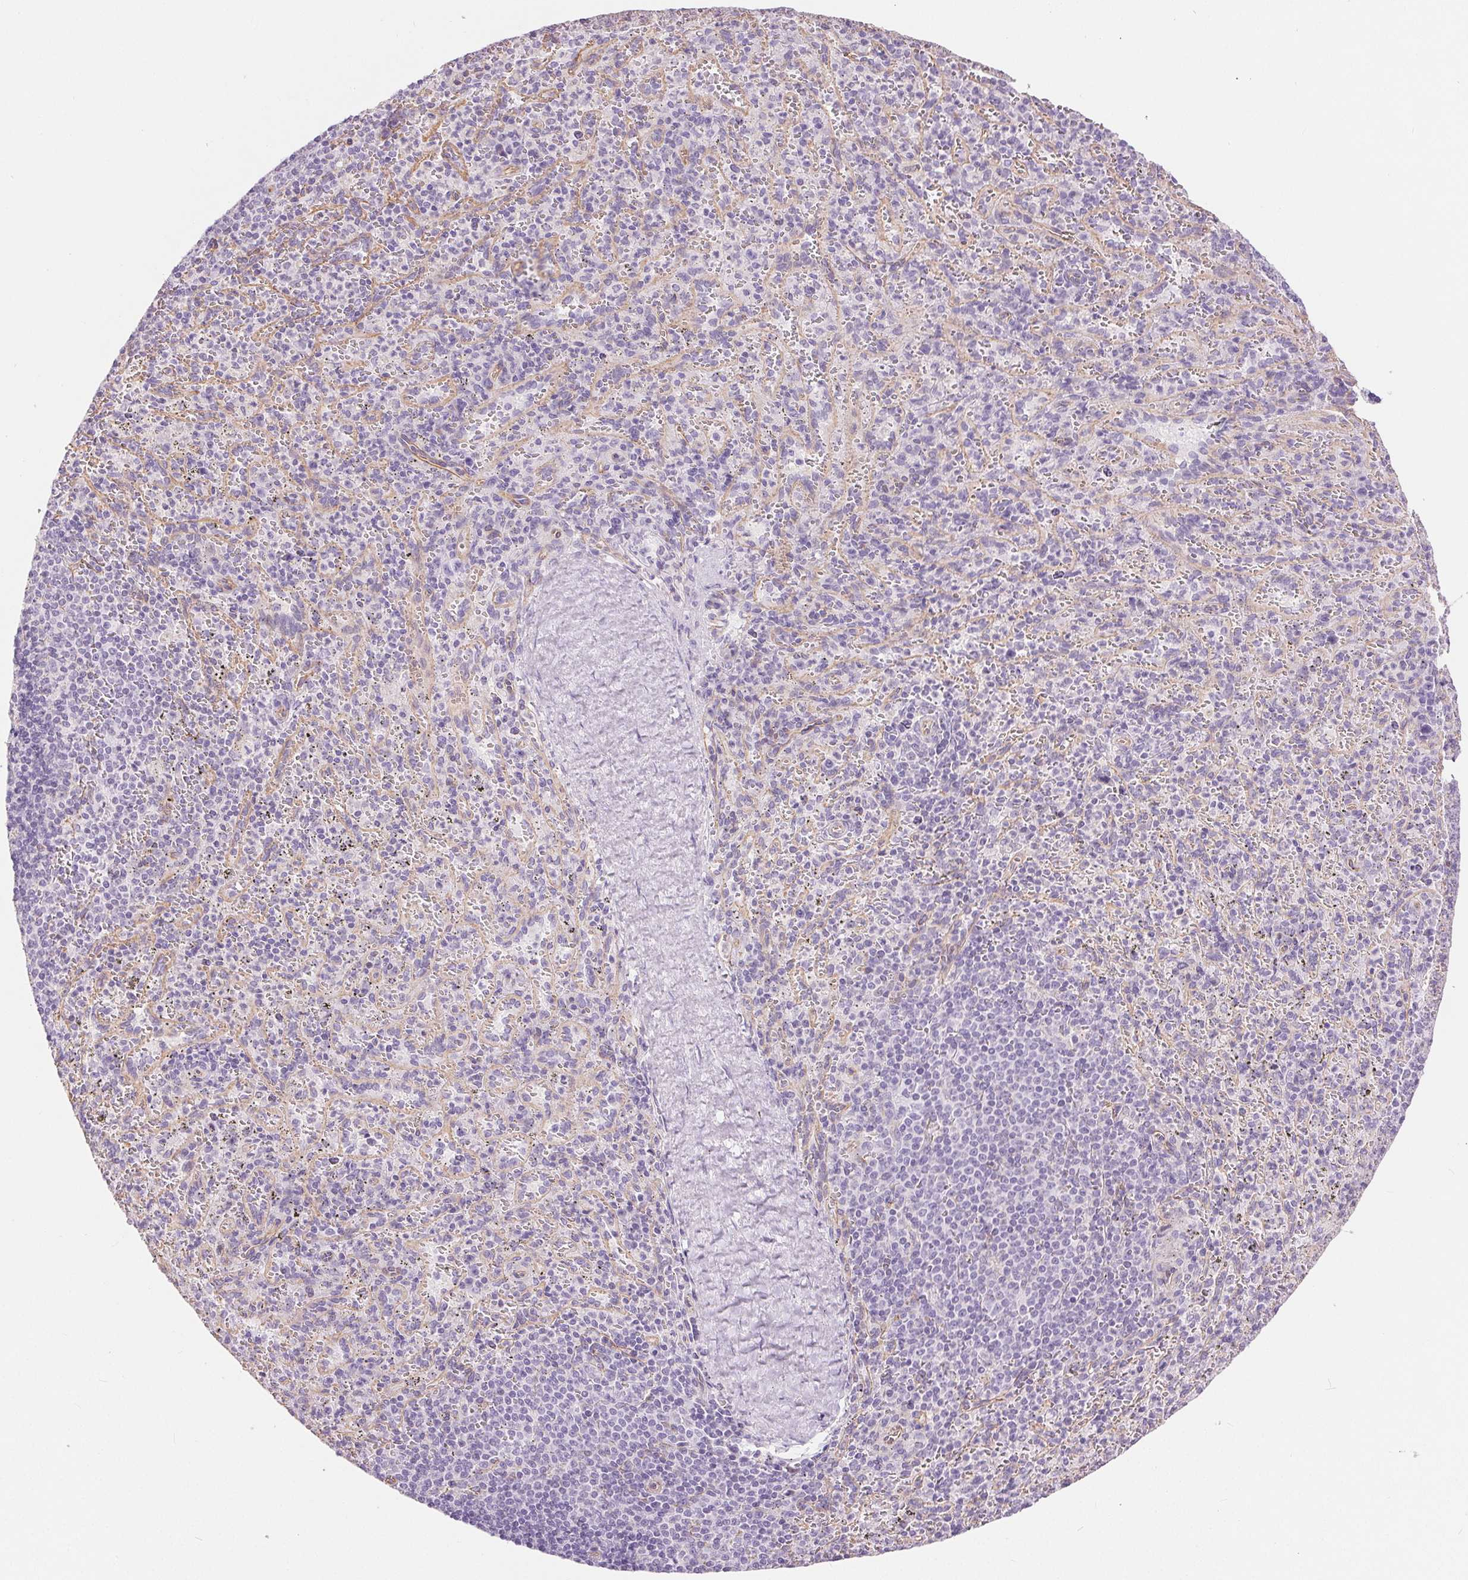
{"staining": {"intensity": "negative", "quantity": "none", "location": "none"}, "tissue": "spleen", "cell_type": "Cells in red pulp", "image_type": "normal", "snomed": [{"axis": "morphology", "description": "Normal tissue, NOS"}, {"axis": "topography", "description": "Spleen"}], "caption": "A histopathology image of spleen stained for a protein reveals no brown staining in cells in red pulp. (DAB (3,3'-diaminobenzidine) IHC visualized using brightfield microscopy, high magnification).", "gene": "GFAP", "patient": {"sex": "male", "age": 57}}